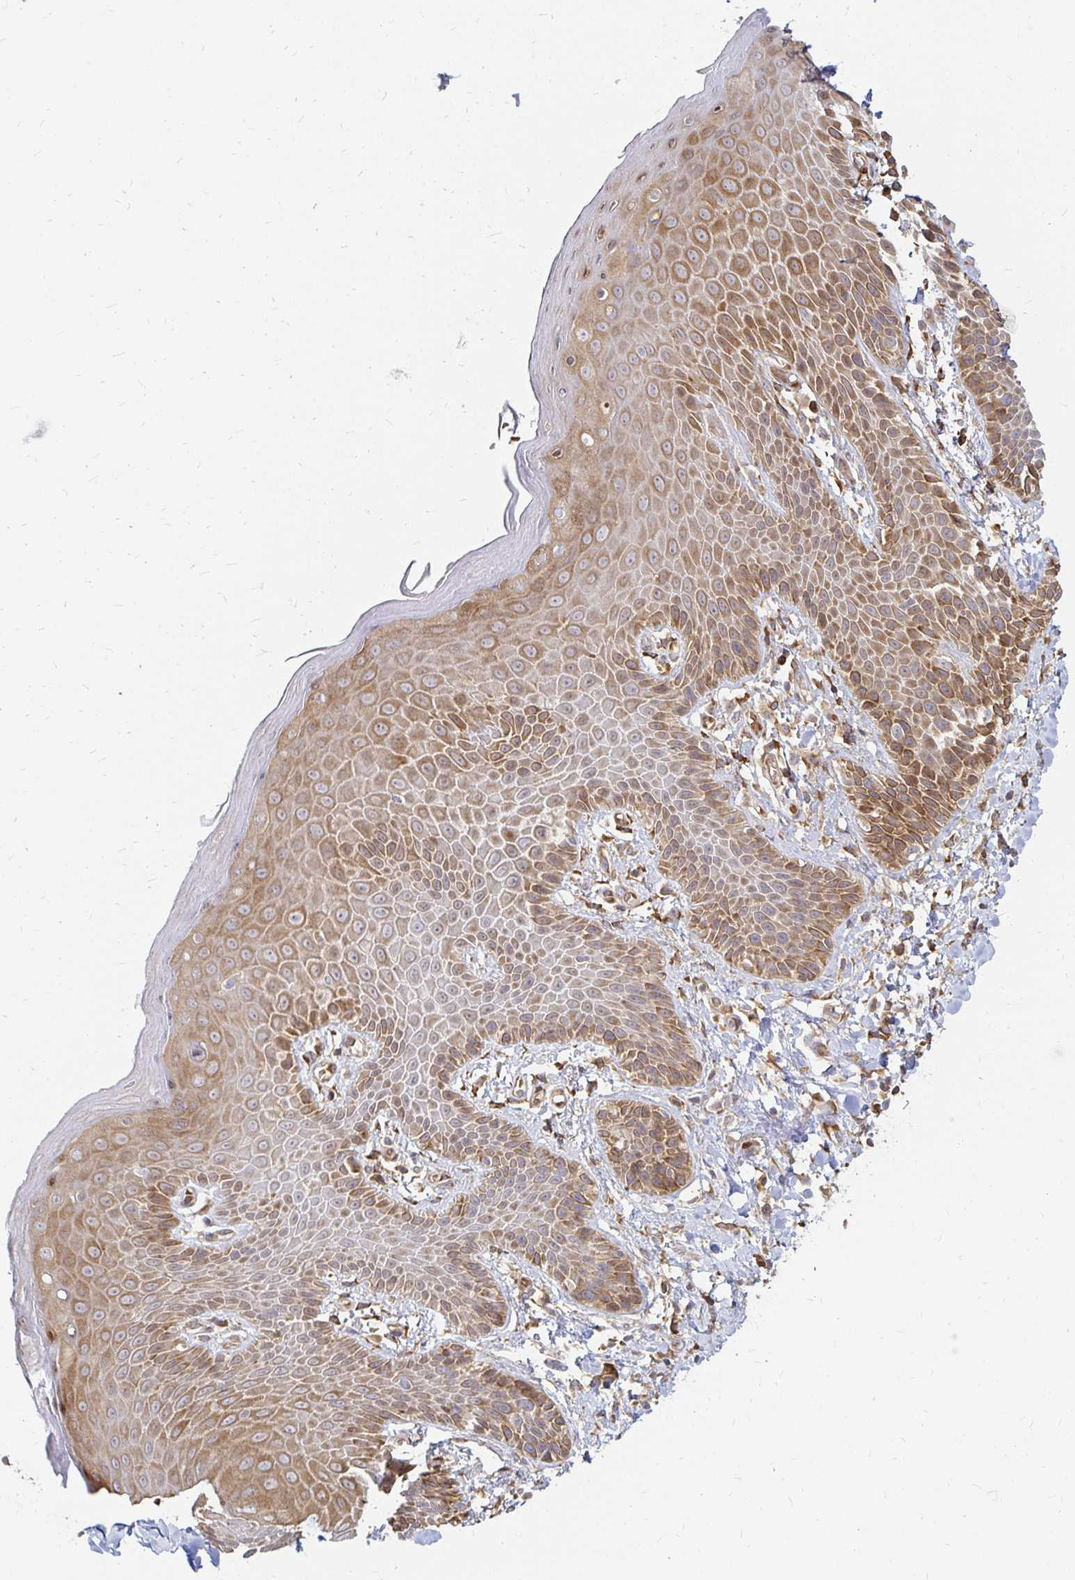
{"staining": {"intensity": "moderate", "quantity": ">75%", "location": "cytoplasmic/membranous"}, "tissue": "skin", "cell_type": "Epidermal cells", "image_type": "normal", "snomed": [{"axis": "morphology", "description": "Normal tissue, NOS"}, {"axis": "topography", "description": "Anal"}, {"axis": "topography", "description": "Peripheral nerve tissue"}], "caption": "IHC histopathology image of unremarkable skin: human skin stained using IHC demonstrates medium levels of moderate protein expression localized specifically in the cytoplasmic/membranous of epidermal cells, appearing as a cytoplasmic/membranous brown color.", "gene": "CAST", "patient": {"sex": "male", "age": 51}}